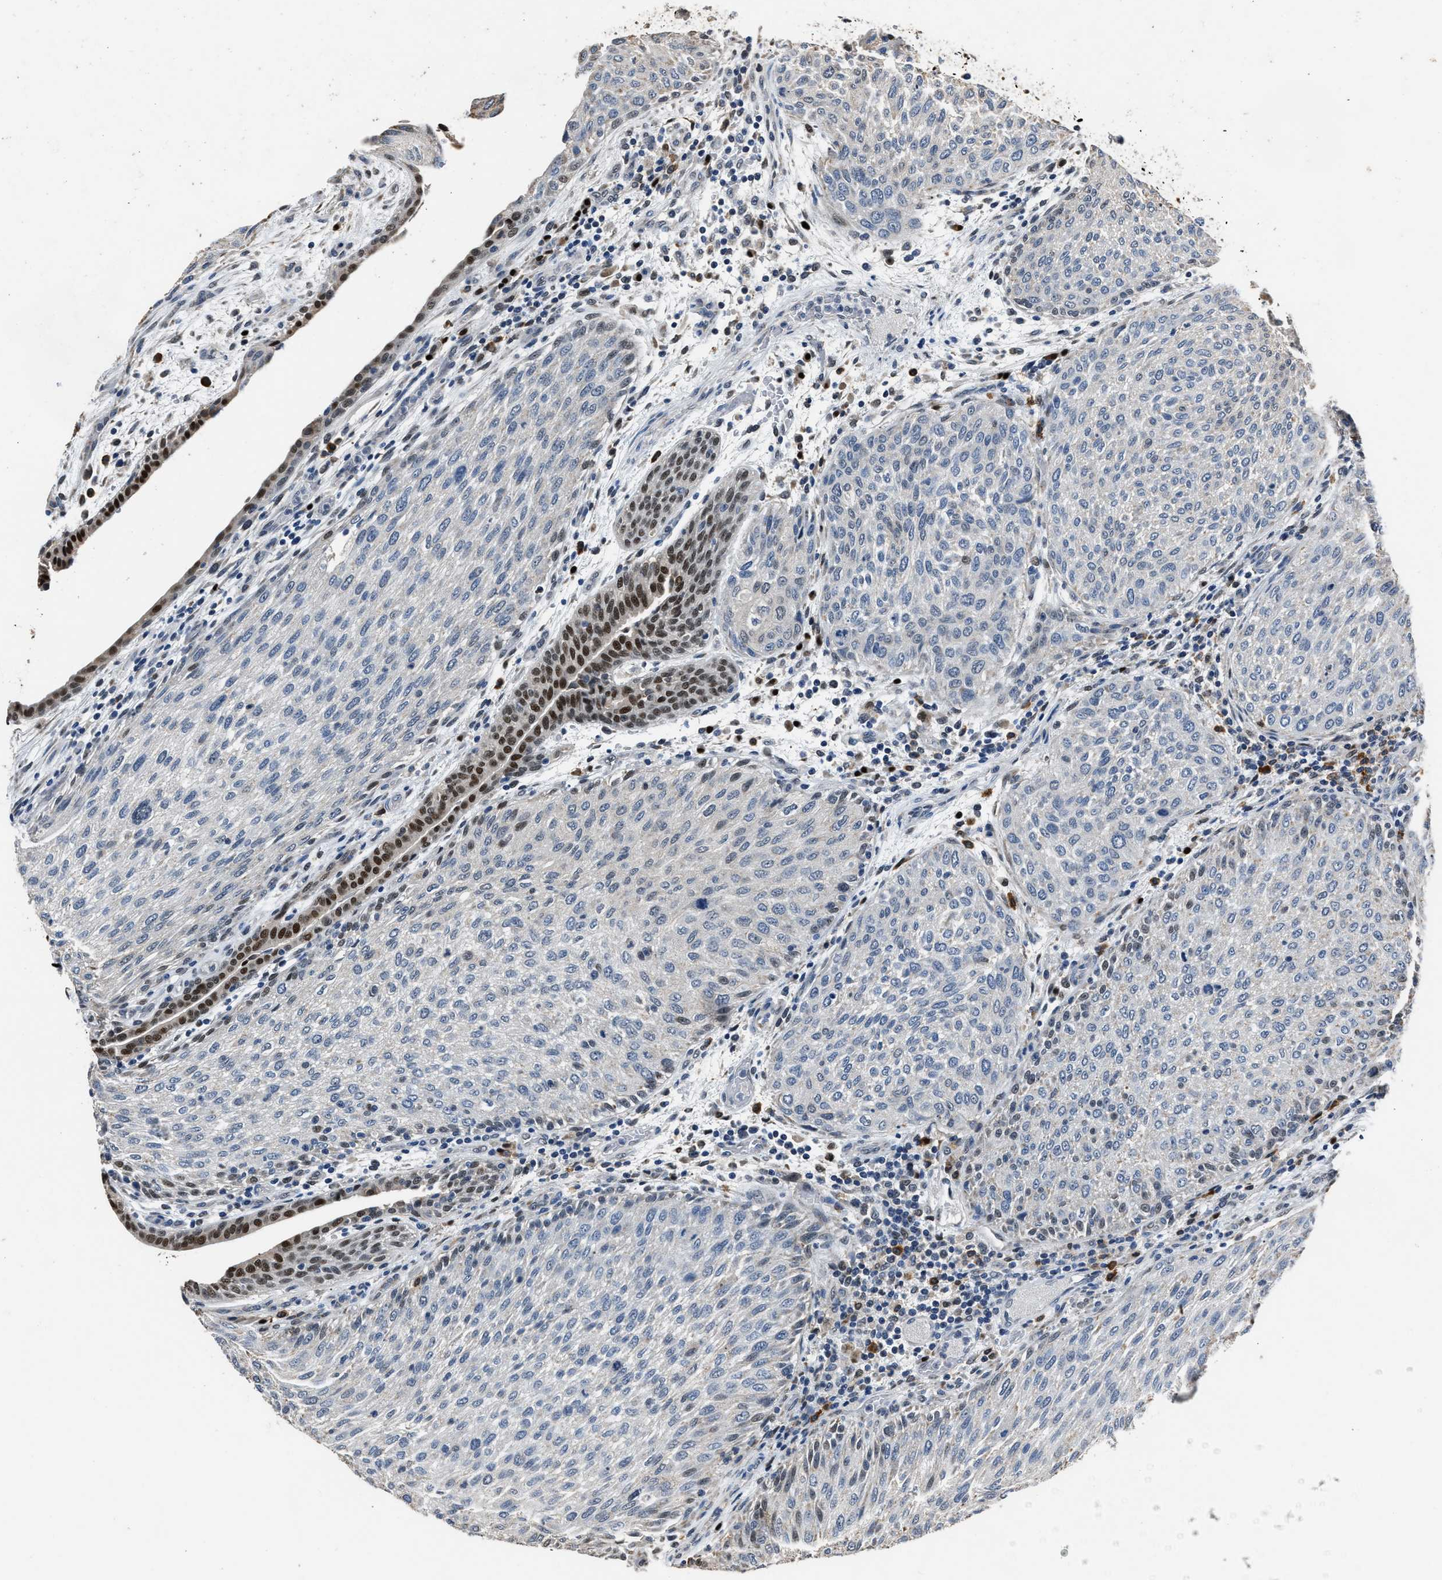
{"staining": {"intensity": "negative", "quantity": "none", "location": "none"}, "tissue": "urothelial cancer", "cell_type": "Tumor cells", "image_type": "cancer", "snomed": [{"axis": "morphology", "description": "Urothelial carcinoma, Low grade"}, {"axis": "morphology", "description": "Urothelial carcinoma, High grade"}, {"axis": "topography", "description": "Urinary bladder"}], "caption": "Immunohistochemistry (IHC) micrograph of human urothelial cancer stained for a protein (brown), which demonstrates no positivity in tumor cells. (Stains: DAB (3,3'-diaminobenzidine) immunohistochemistry with hematoxylin counter stain, Microscopy: brightfield microscopy at high magnification).", "gene": "NSUN5", "patient": {"sex": "male", "age": 35}}